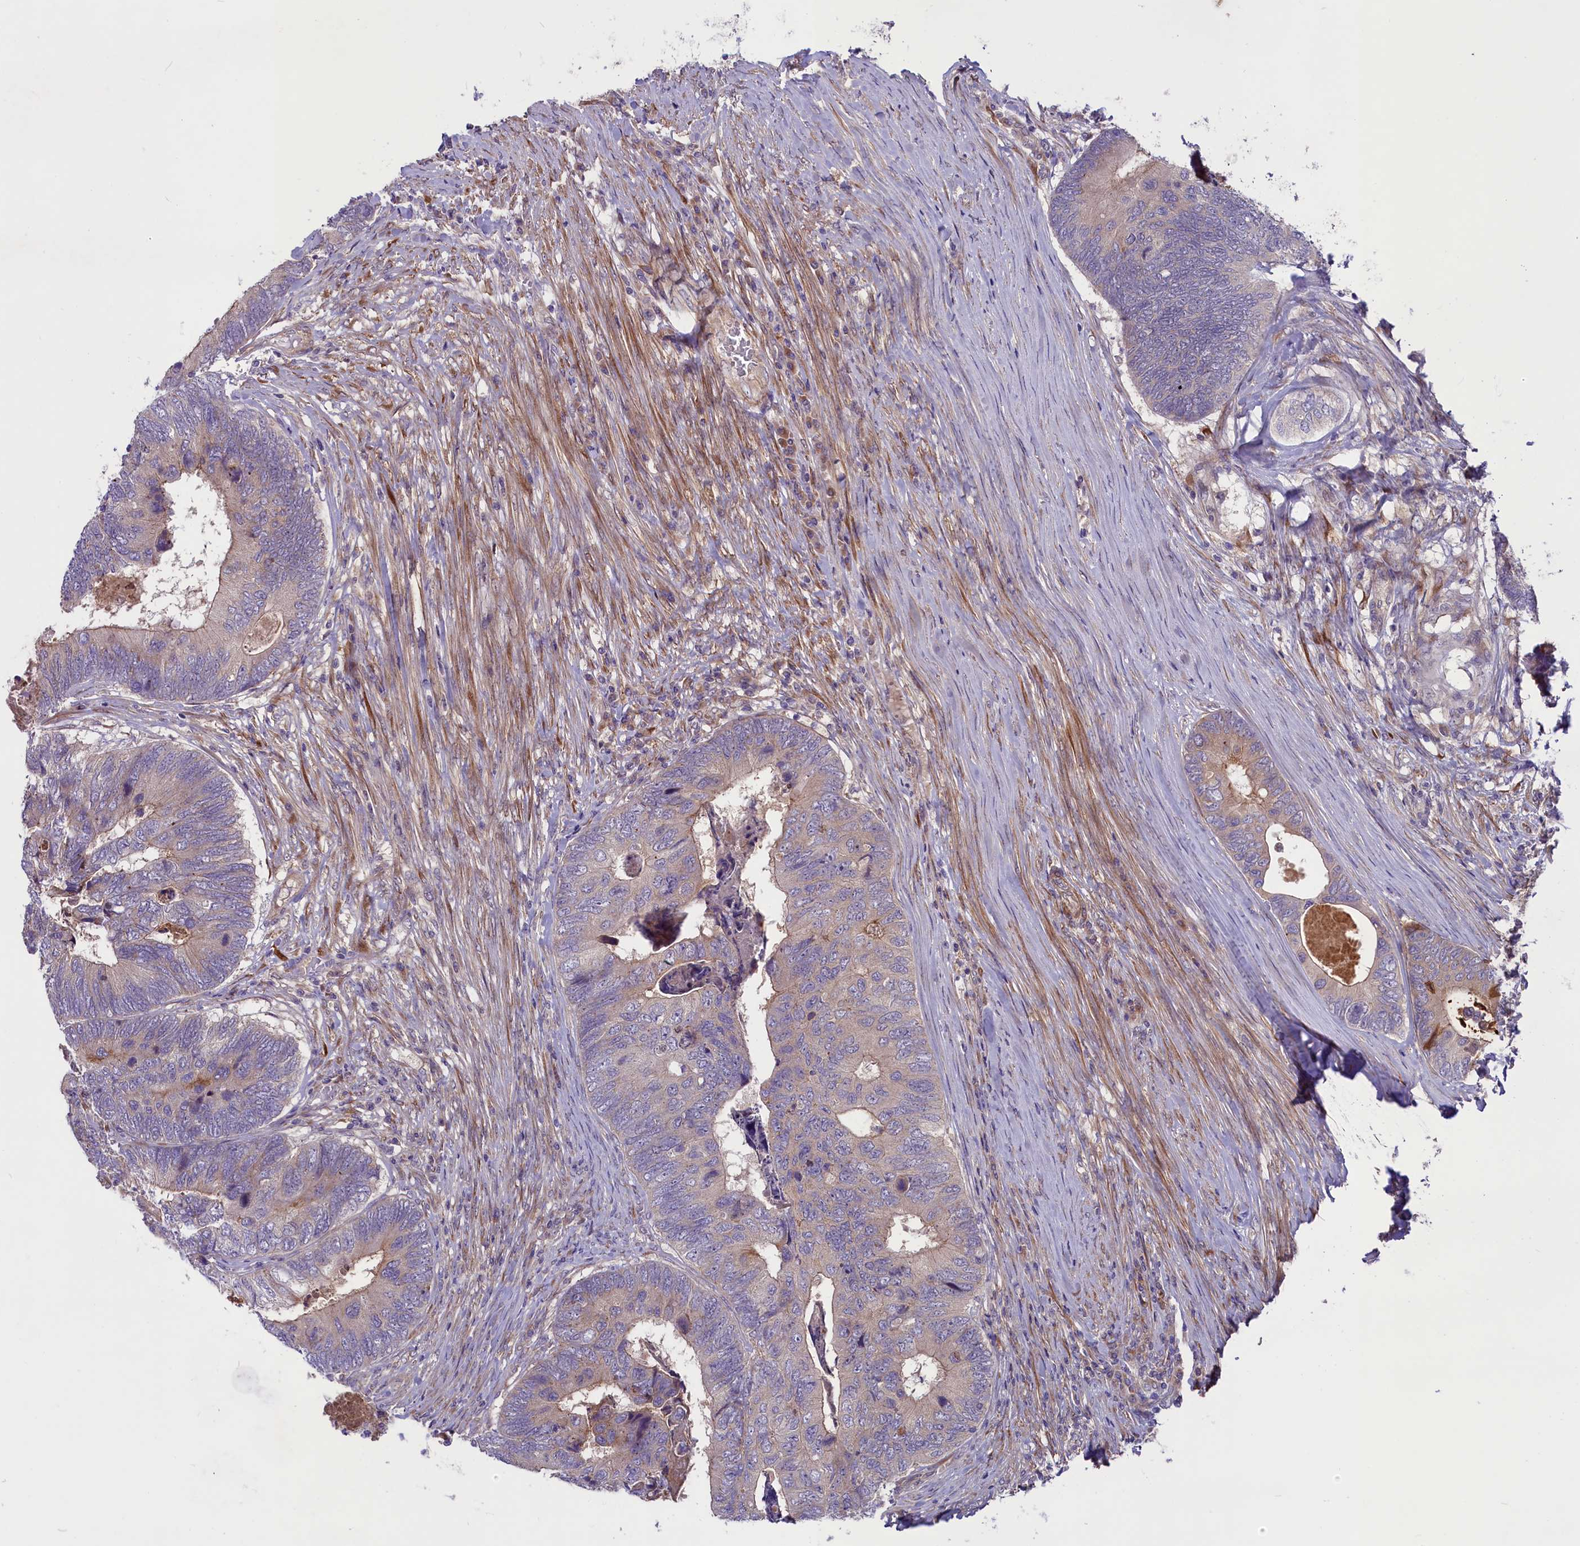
{"staining": {"intensity": "weak", "quantity": "25%-75%", "location": "cytoplasmic/membranous"}, "tissue": "colorectal cancer", "cell_type": "Tumor cells", "image_type": "cancer", "snomed": [{"axis": "morphology", "description": "Adenocarcinoma, NOS"}, {"axis": "topography", "description": "Colon"}], "caption": "Immunohistochemical staining of human adenocarcinoma (colorectal) demonstrates low levels of weak cytoplasmic/membranous protein positivity in approximately 25%-75% of tumor cells.", "gene": "COG8", "patient": {"sex": "female", "age": 67}}